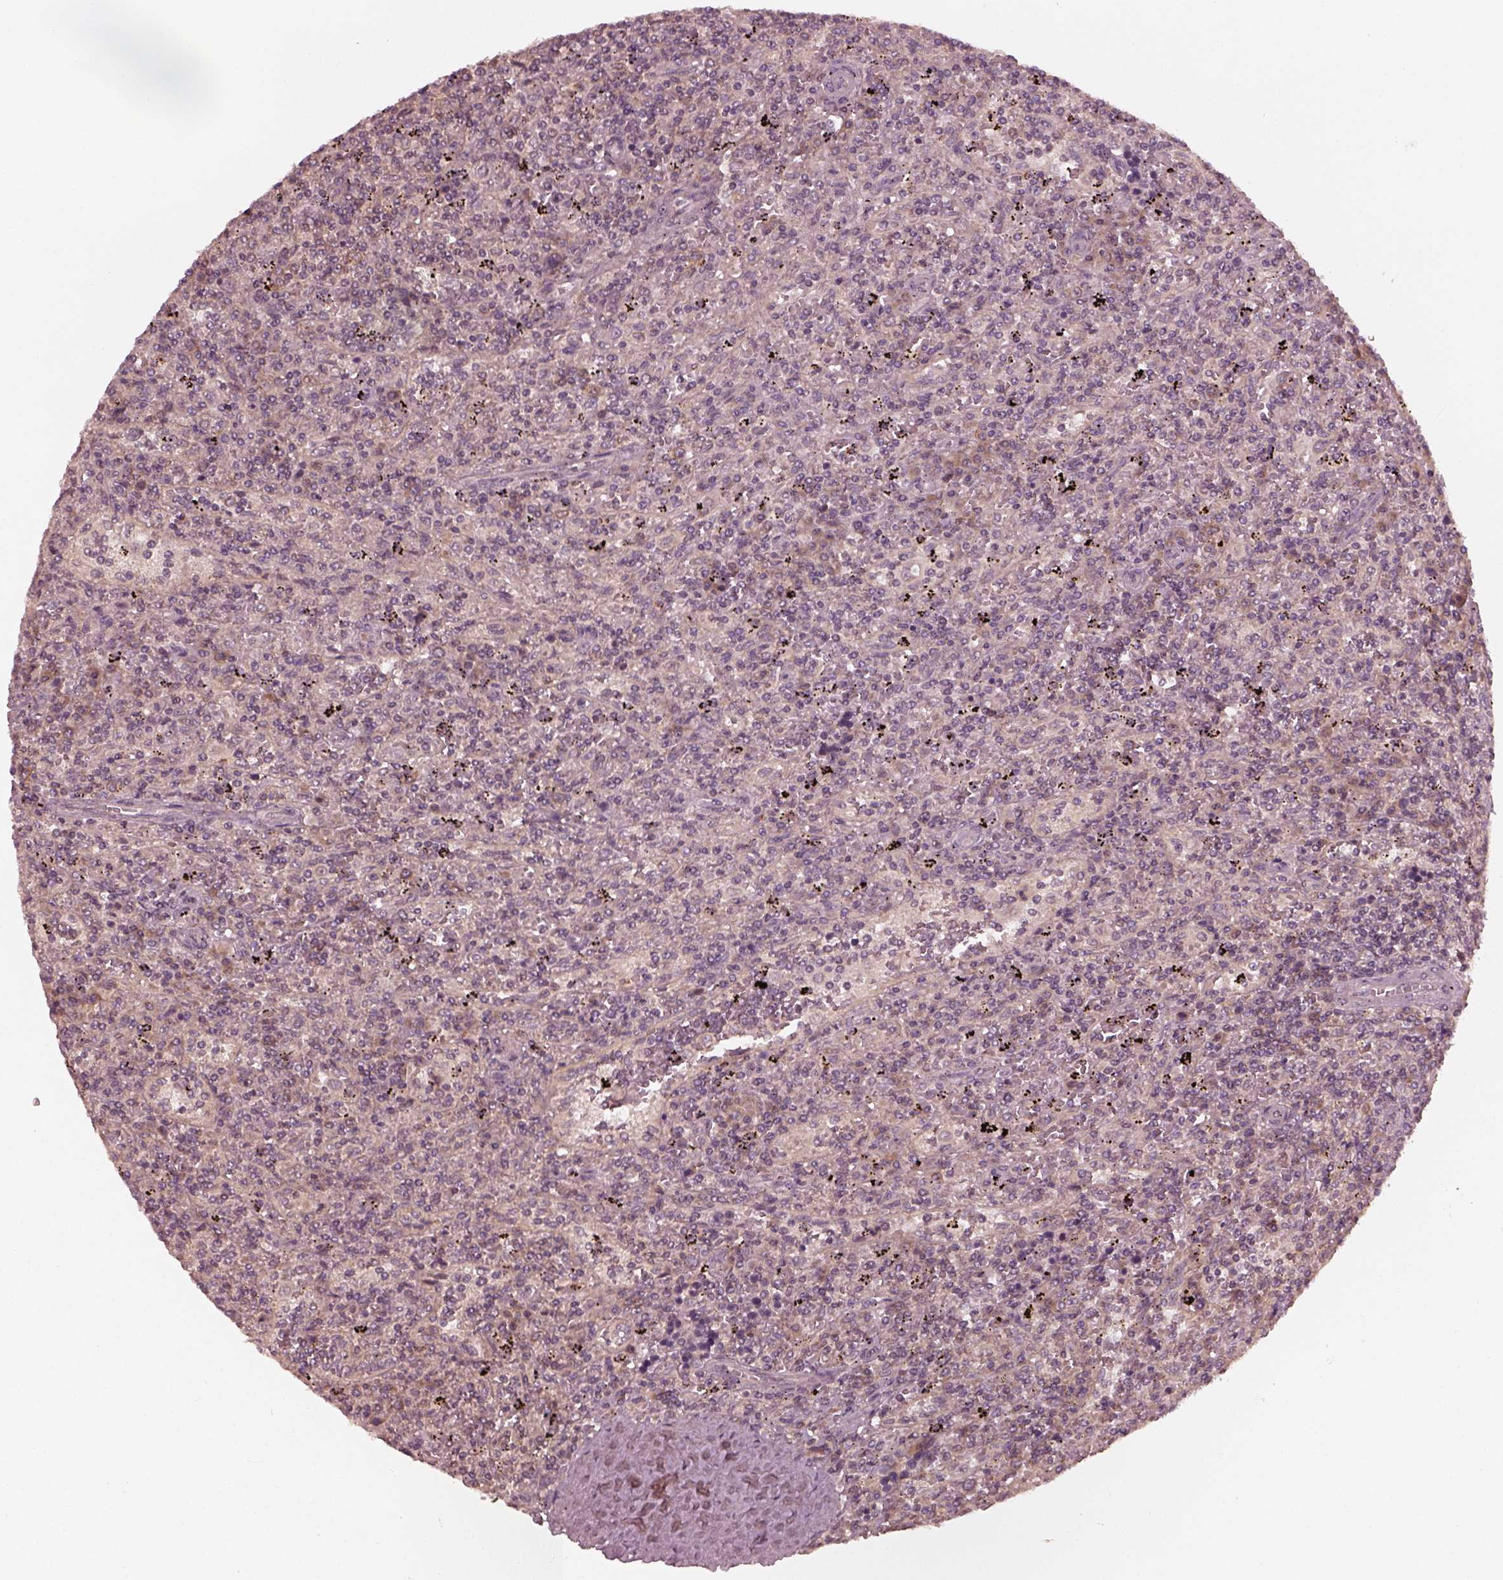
{"staining": {"intensity": "weak", "quantity": ">75%", "location": "cytoplasmic/membranous"}, "tissue": "lymphoma", "cell_type": "Tumor cells", "image_type": "cancer", "snomed": [{"axis": "morphology", "description": "Malignant lymphoma, non-Hodgkin's type, Low grade"}, {"axis": "topography", "description": "Spleen"}], "caption": "Lymphoma stained with immunohistochemistry exhibits weak cytoplasmic/membranous staining in approximately >75% of tumor cells.", "gene": "FAF2", "patient": {"sex": "male", "age": 62}}